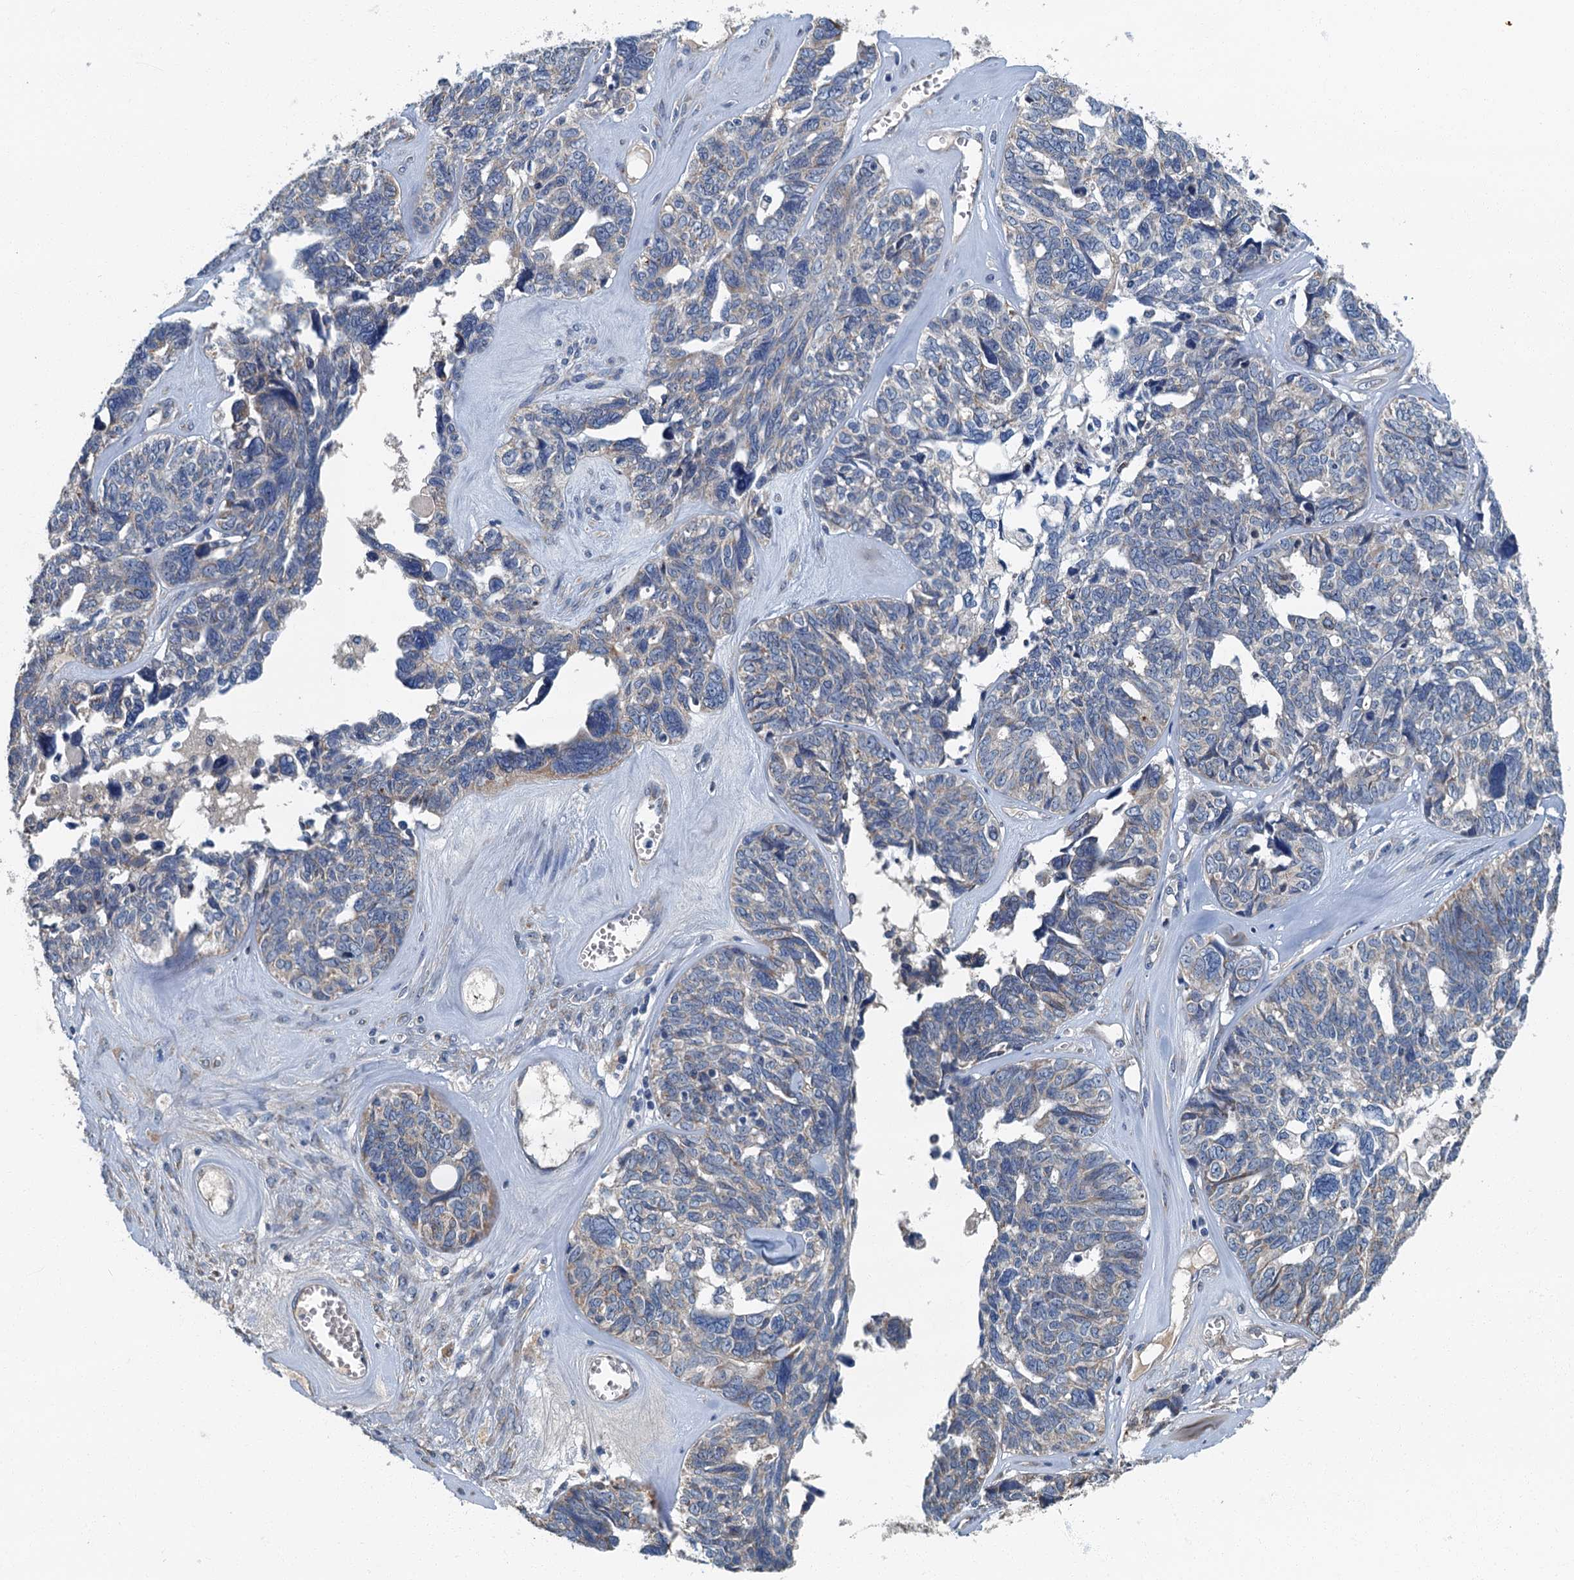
{"staining": {"intensity": "negative", "quantity": "none", "location": "none"}, "tissue": "ovarian cancer", "cell_type": "Tumor cells", "image_type": "cancer", "snomed": [{"axis": "morphology", "description": "Cystadenocarcinoma, serous, NOS"}, {"axis": "topography", "description": "Ovary"}], "caption": "Image shows no significant protein positivity in tumor cells of ovarian serous cystadenocarcinoma.", "gene": "DDX49", "patient": {"sex": "female", "age": 79}}